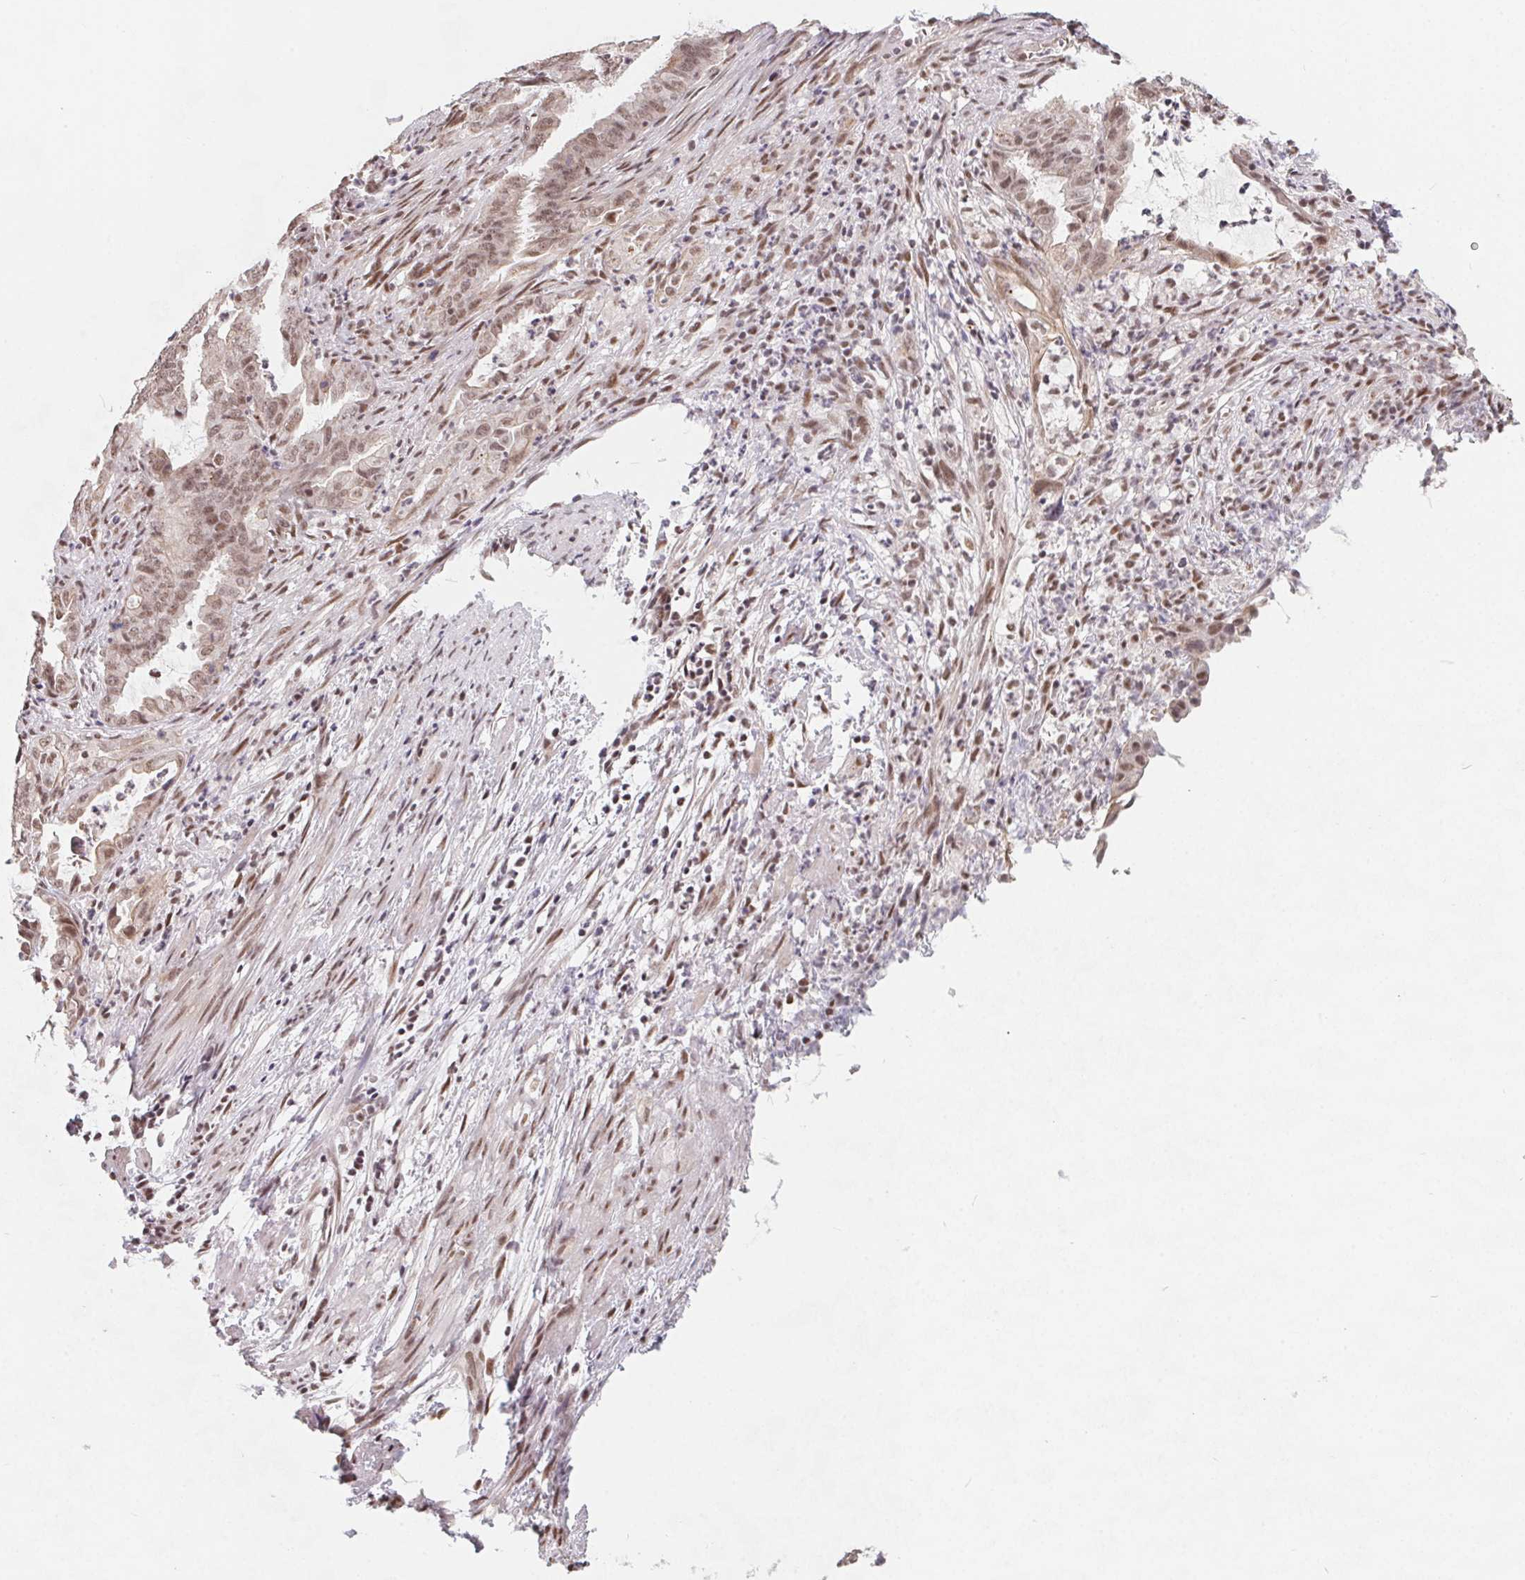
{"staining": {"intensity": "weak", "quantity": ">75%", "location": "nuclear"}, "tissue": "endometrial cancer", "cell_type": "Tumor cells", "image_type": "cancer", "snomed": [{"axis": "morphology", "description": "Adenocarcinoma, NOS"}, {"axis": "topography", "description": "Endometrium"}], "caption": "Endometrial cancer (adenocarcinoma) was stained to show a protein in brown. There is low levels of weak nuclear positivity in about >75% of tumor cells.", "gene": "TCERG1", "patient": {"sex": "female", "age": 51}}